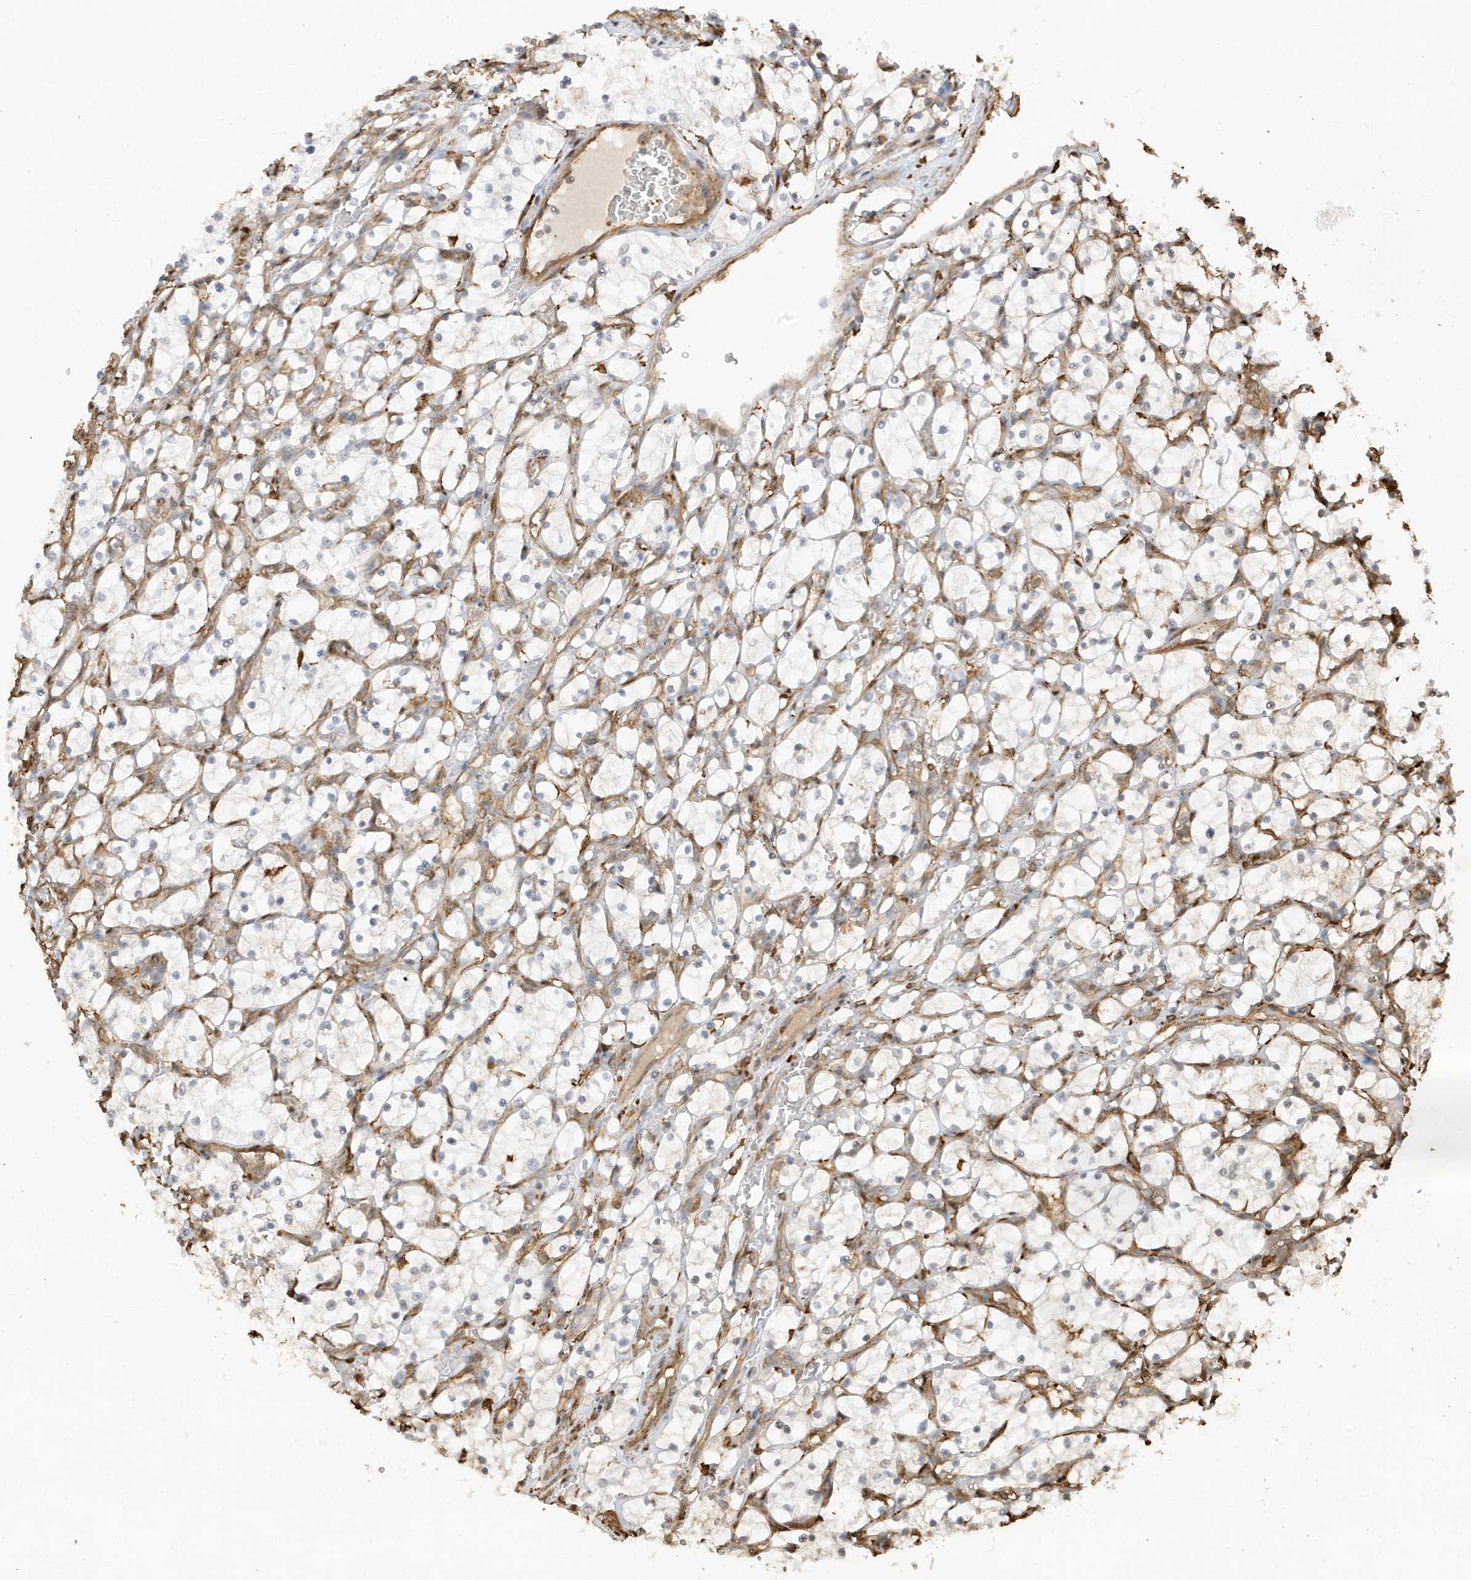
{"staining": {"intensity": "negative", "quantity": "none", "location": "none"}, "tissue": "renal cancer", "cell_type": "Tumor cells", "image_type": "cancer", "snomed": [{"axis": "morphology", "description": "Adenocarcinoma, NOS"}, {"axis": "topography", "description": "Kidney"}], "caption": "Immunohistochemistry of renal cancer reveals no positivity in tumor cells.", "gene": "PHACTR2", "patient": {"sex": "female", "age": 69}}